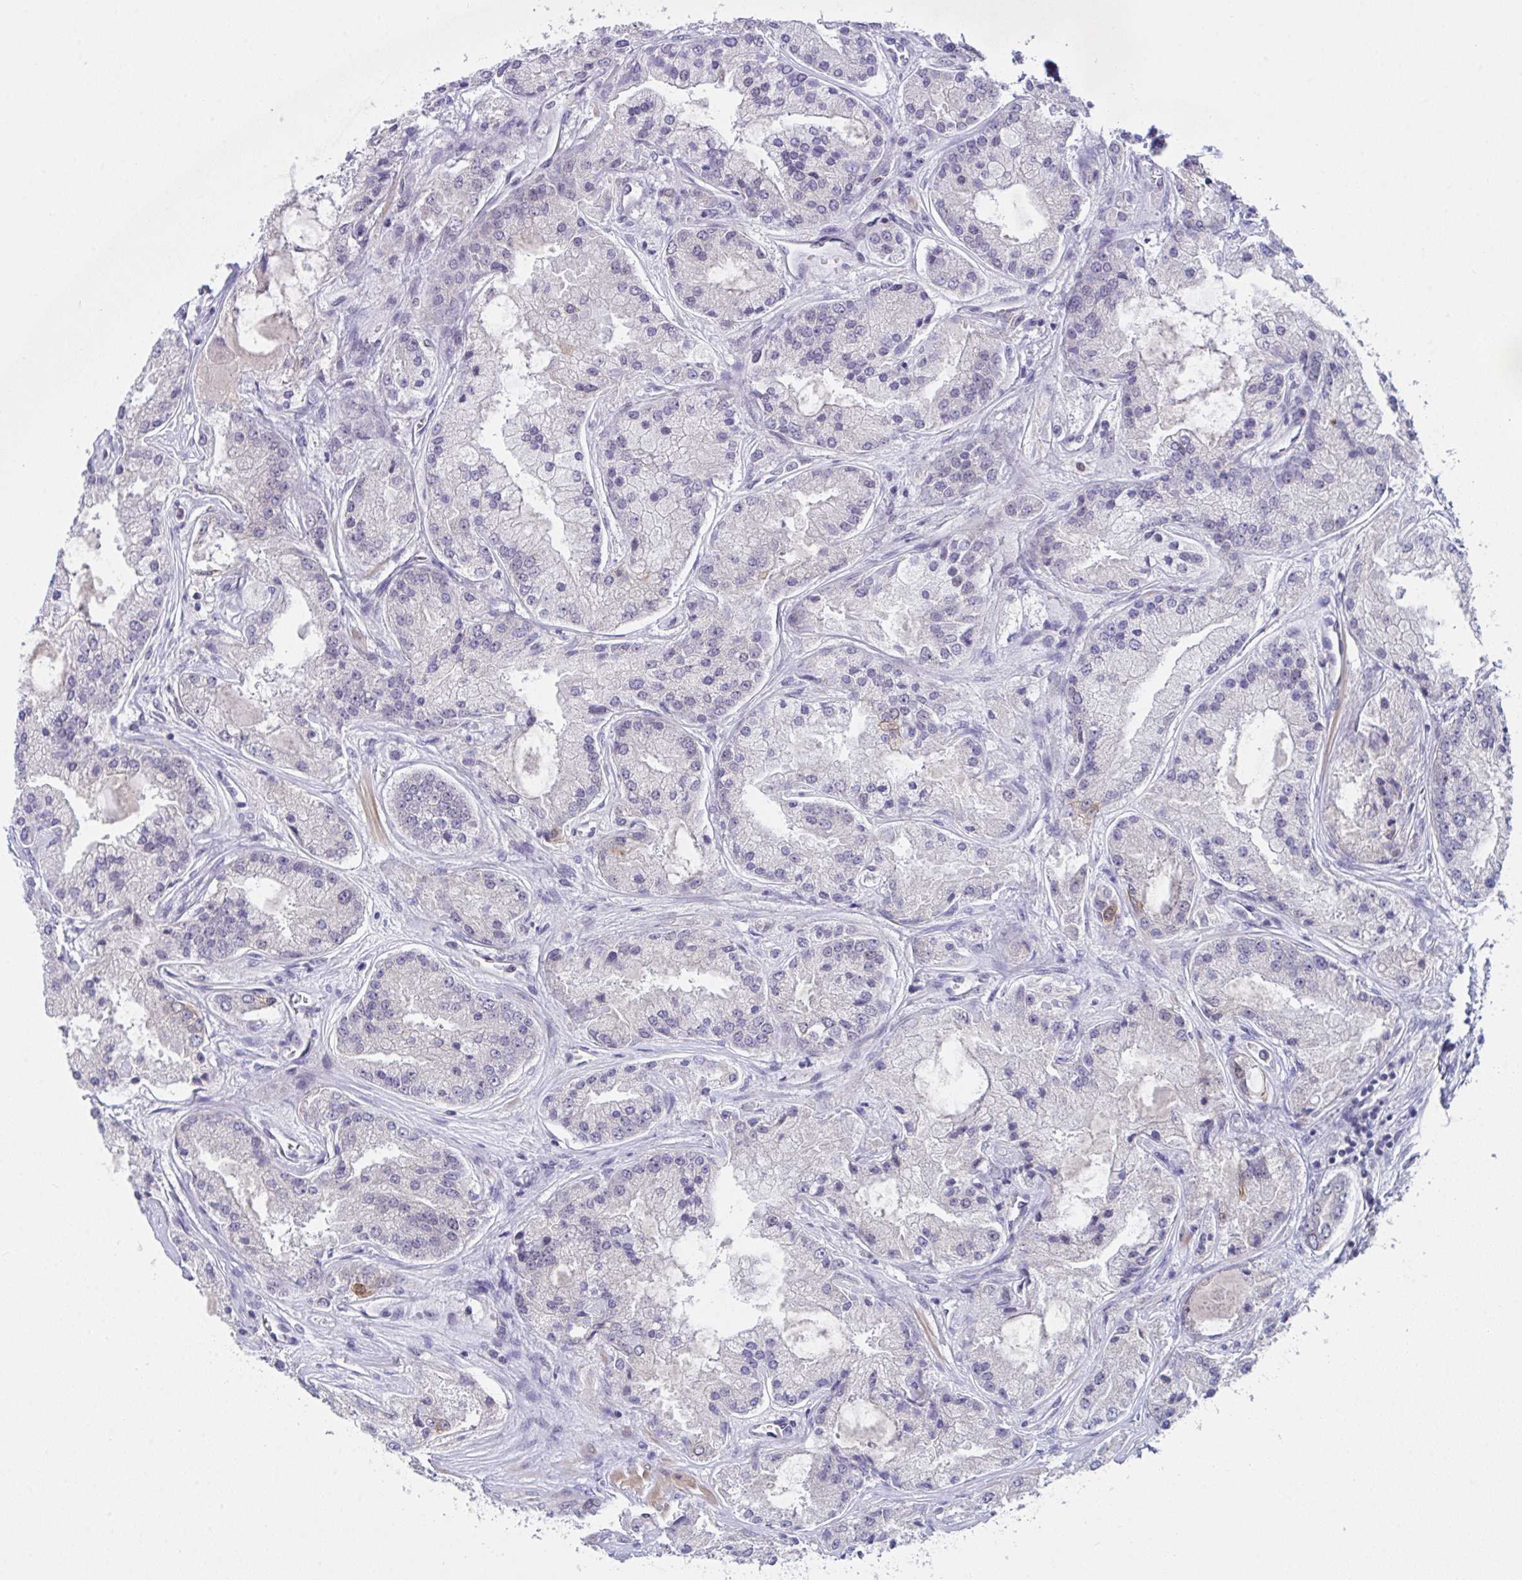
{"staining": {"intensity": "weak", "quantity": "<25%", "location": "nuclear"}, "tissue": "prostate cancer", "cell_type": "Tumor cells", "image_type": "cancer", "snomed": [{"axis": "morphology", "description": "Adenocarcinoma, High grade"}, {"axis": "topography", "description": "Prostate"}], "caption": "Tumor cells show no significant positivity in prostate cancer (high-grade adenocarcinoma). (DAB IHC visualized using brightfield microscopy, high magnification).", "gene": "RBM18", "patient": {"sex": "male", "age": 67}}